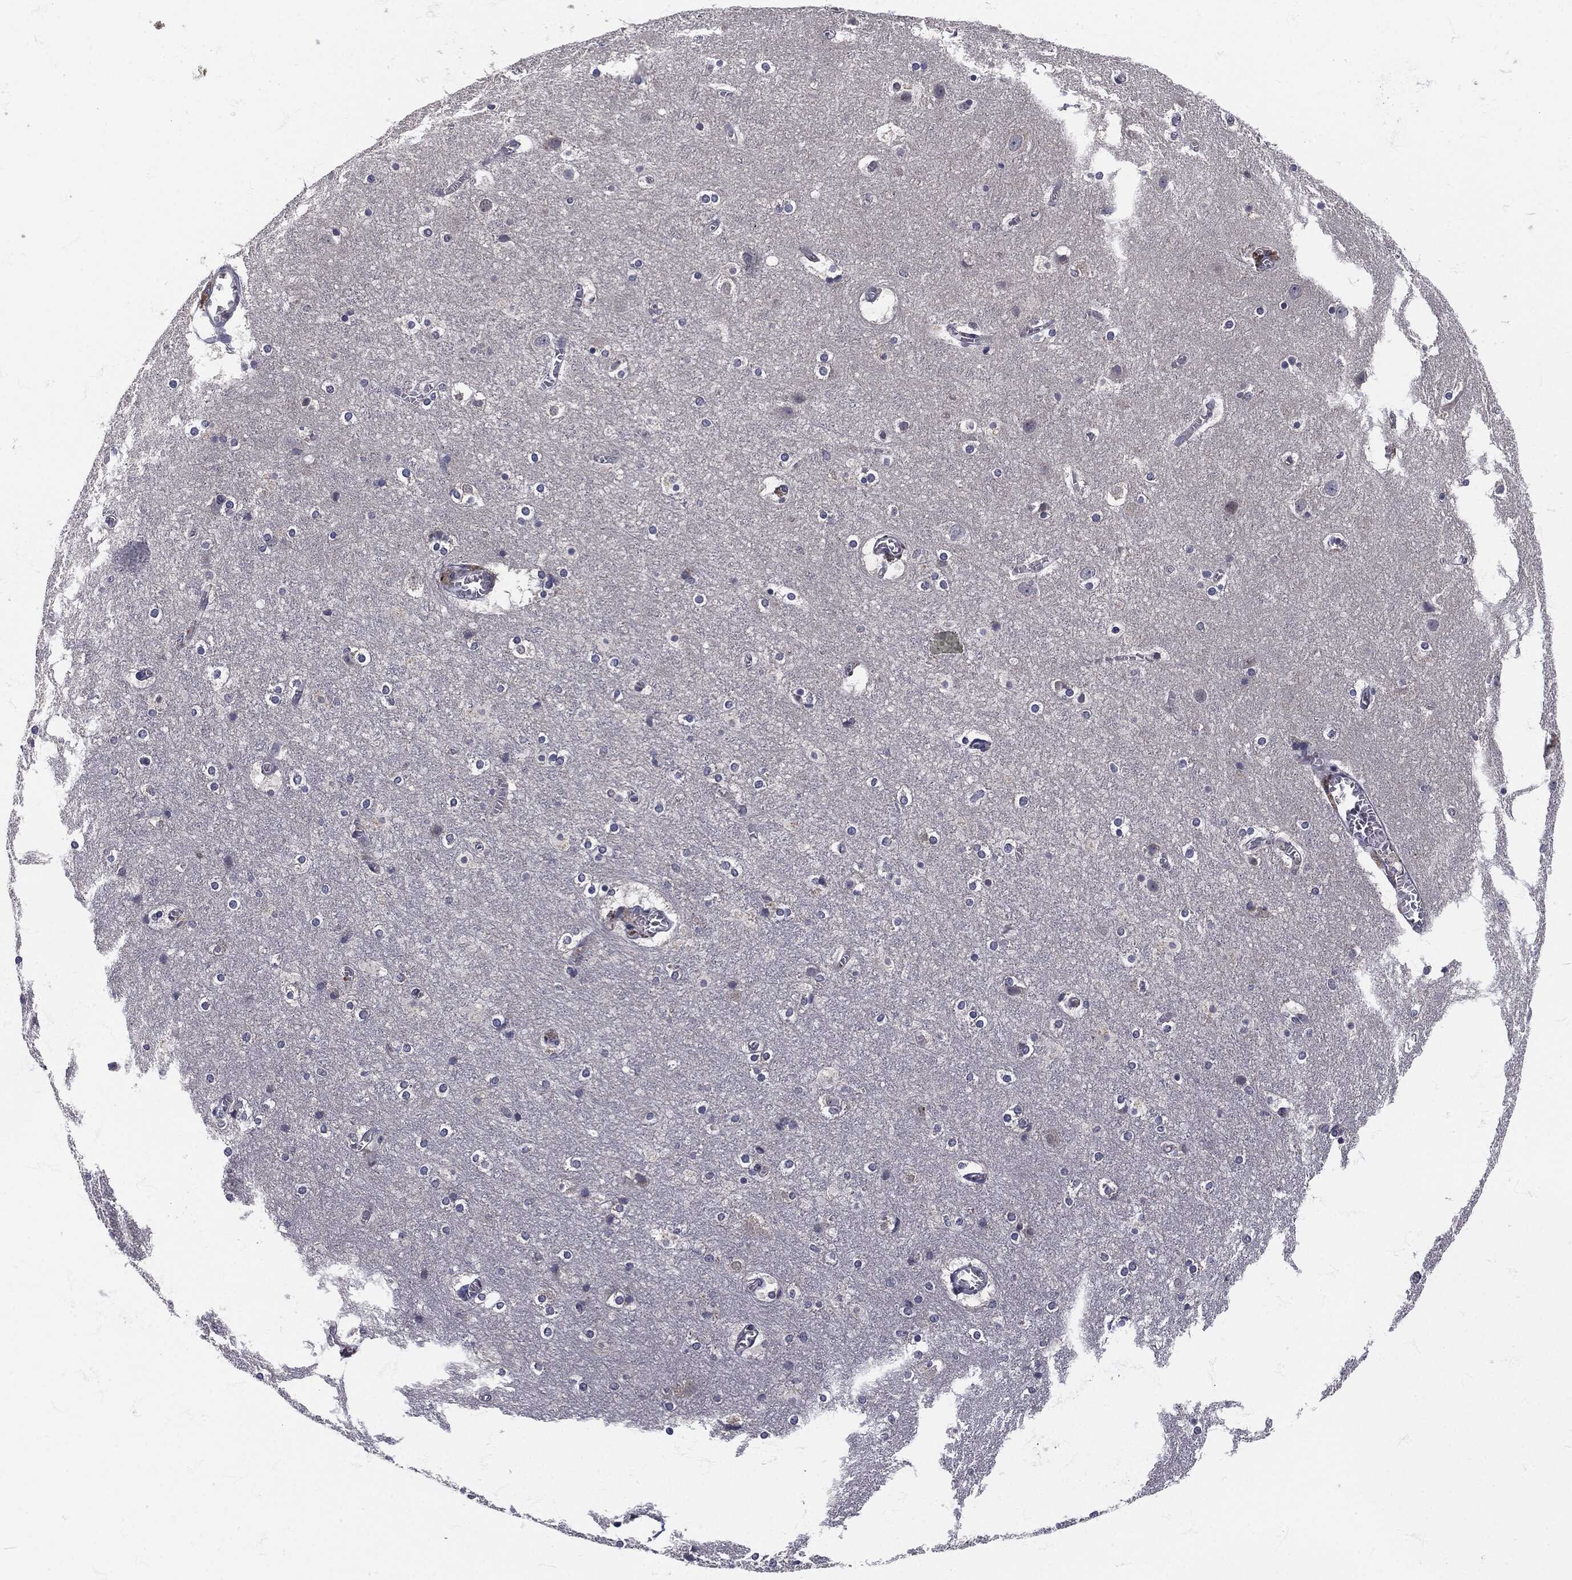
{"staining": {"intensity": "negative", "quantity": "none", "location": "none"}, "tissue": "cerebral cortex", "cell_type": "Endothelial cells", "image_type": "normal", "snomed": [{"axis": "morphology", "description": "Normal tissue, NOS"}, {"axis": "topography", "description": "Cerebral cortex"}], "caption": "This is an IHC histopathology image of benign human cerebral cortex. There is no expression in endothelial cells.", "gene": "SIGLEC9", "patient": {"sex": "male", "age": 59}}